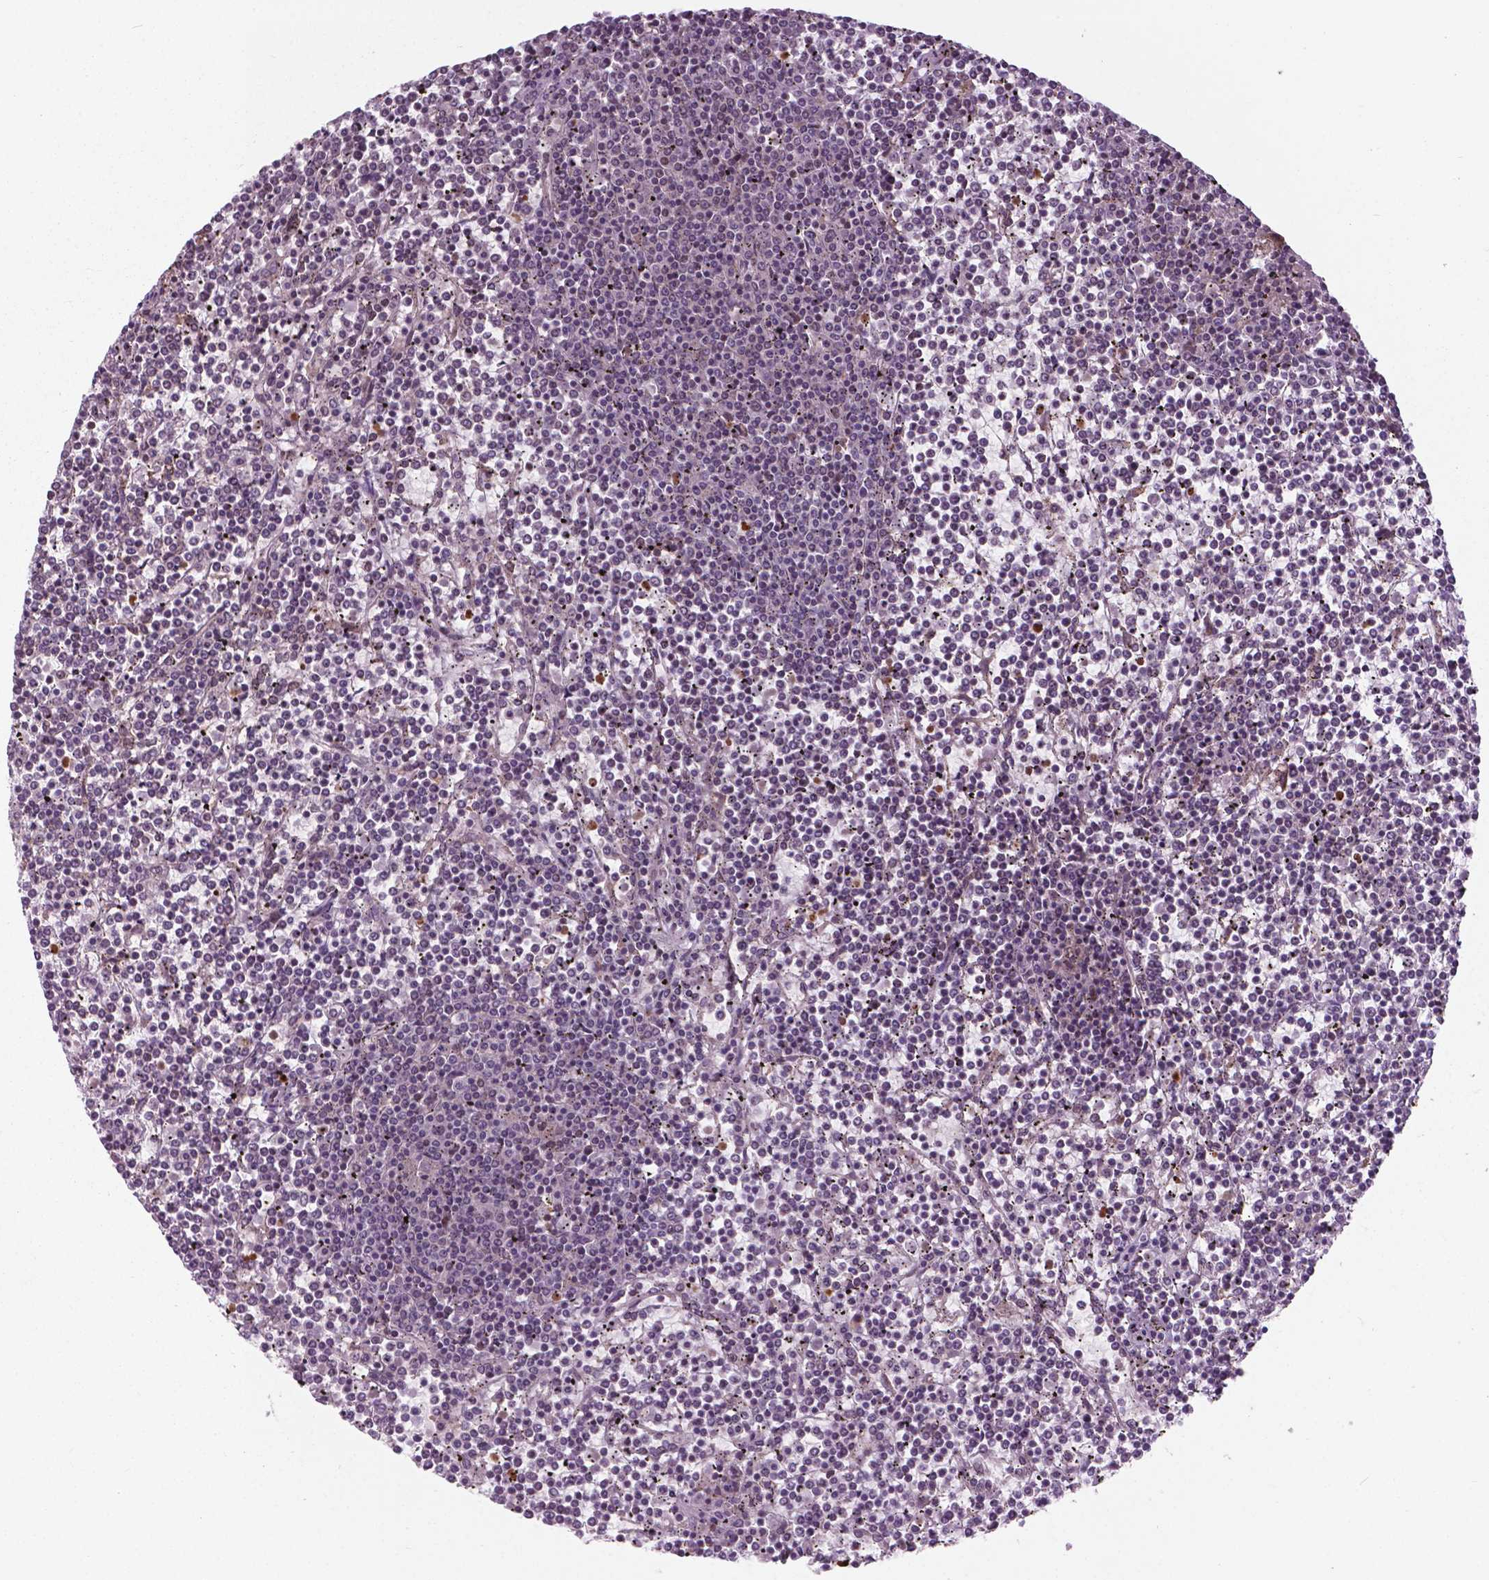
{"staining": {"intensity": "negative", "quantity": "none", "location": "none"}, "tissue": "lymphoma", "cell_type": "Tumor cells", "image_type": "cancer", "snomed": [{"axis": "morphology", "description": "Malignant lymphoma, non-Hodgkin's type, Low grade"}, {"axis": "topography", "description": "Spleen"}], "caption": "This is a micrograph of immunohistochemistry staining of low-grade malignant lymphoma, non-Hodgkin's type, which shows no positivity in tumor cells. (DAB (3,3'-diaminobenzidine) immunohistochemistry (IHC) with hematoxylin counter stain).", "gene": "NFAT5", "patient": {"sex": "female", "age": 19}}